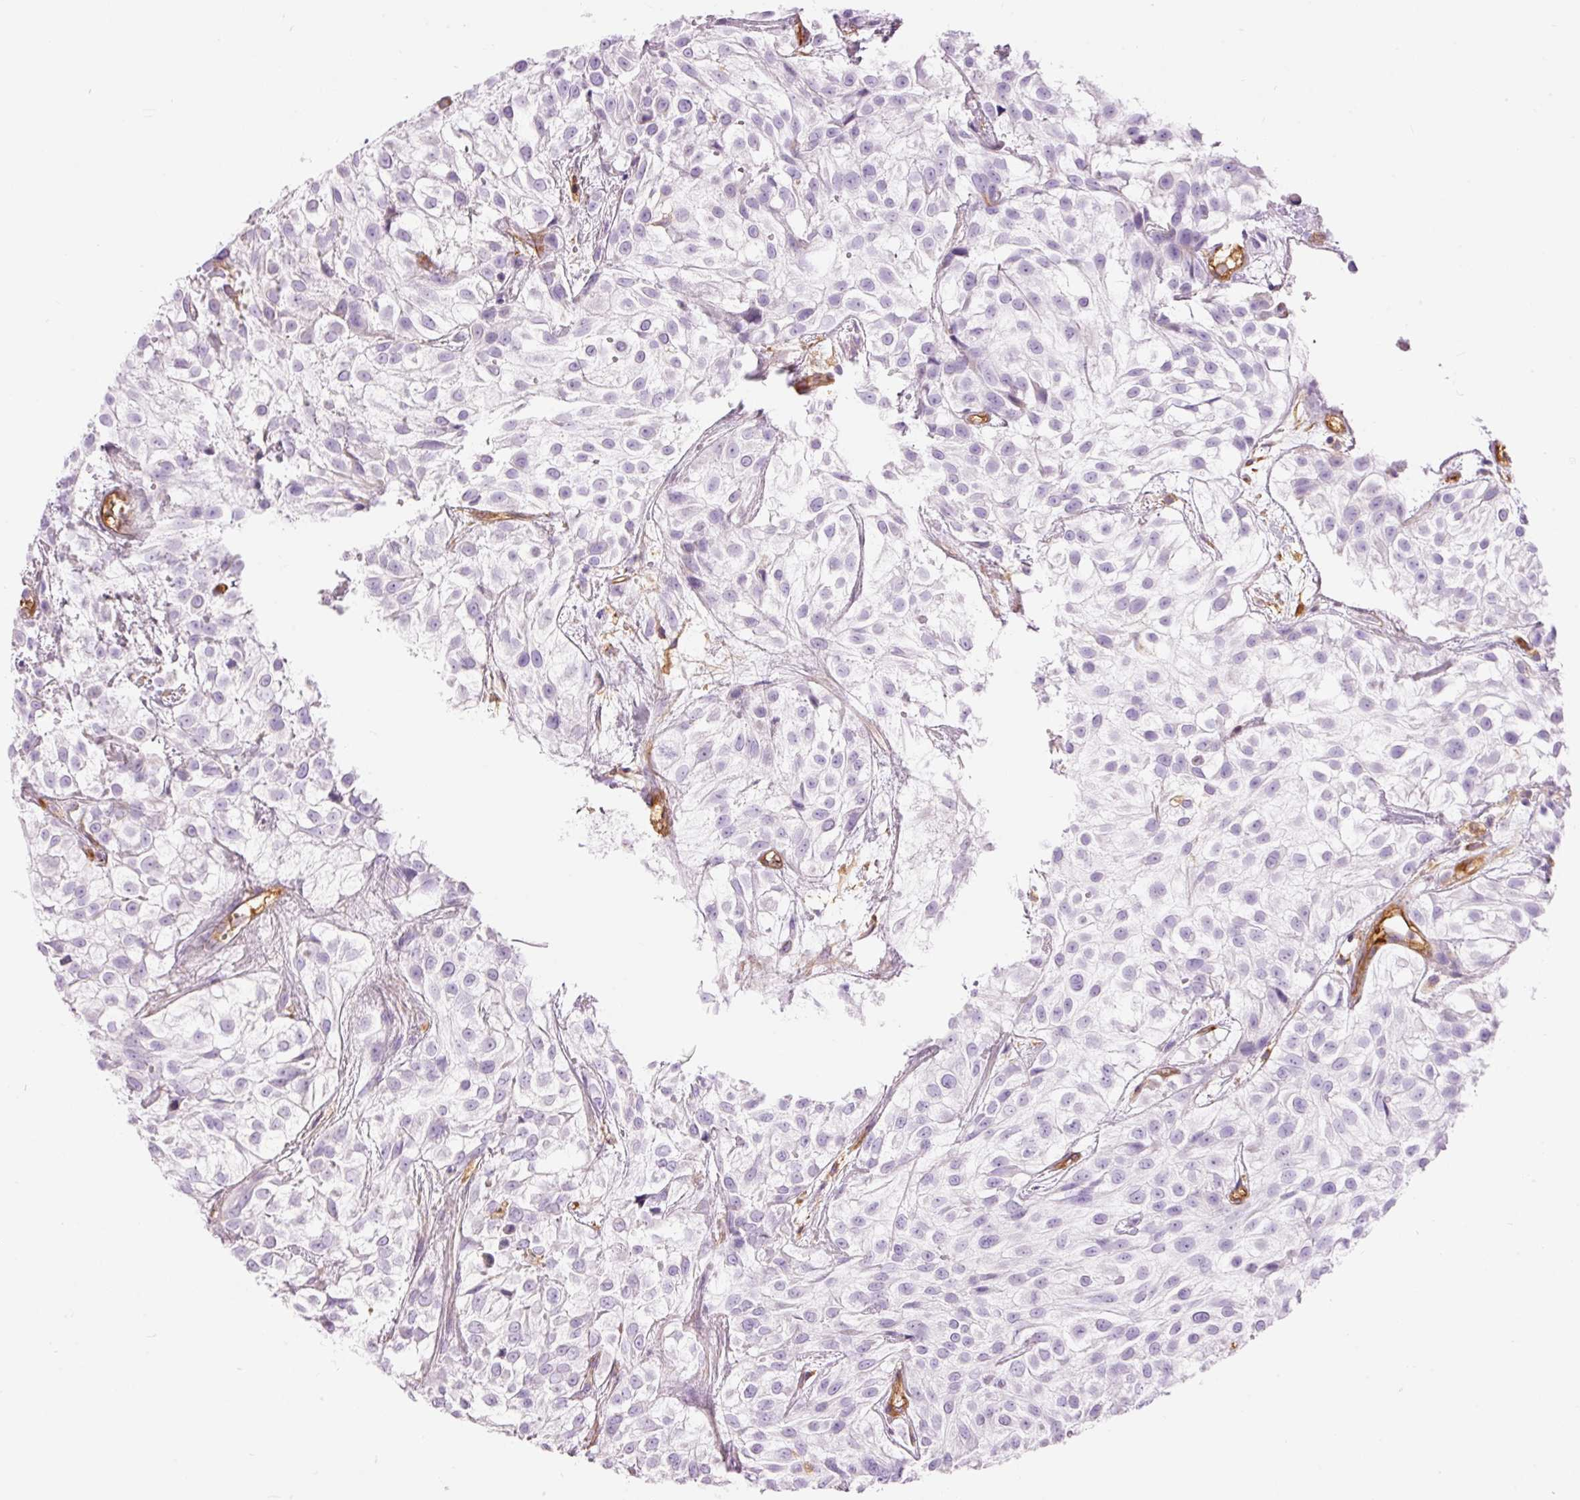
{"staining": {"intensity": "negative", "quantity": "none", "location": "none"}, "tissue": "urothelial cancer", "cell_type": "Tumor cells", "image_type": "cancer", "snomed": [{"axis": "morphology", "description": "Urothelial carcinoma, High grade"}, {"axis": "topography", "description": "Urinary bladder"}], "caption": "There is no significant expression in tumor cells of urothelial carcinoma (high-grade).", "gene": "IL10RB", "patient": {"sex": "male", "age": 56}}